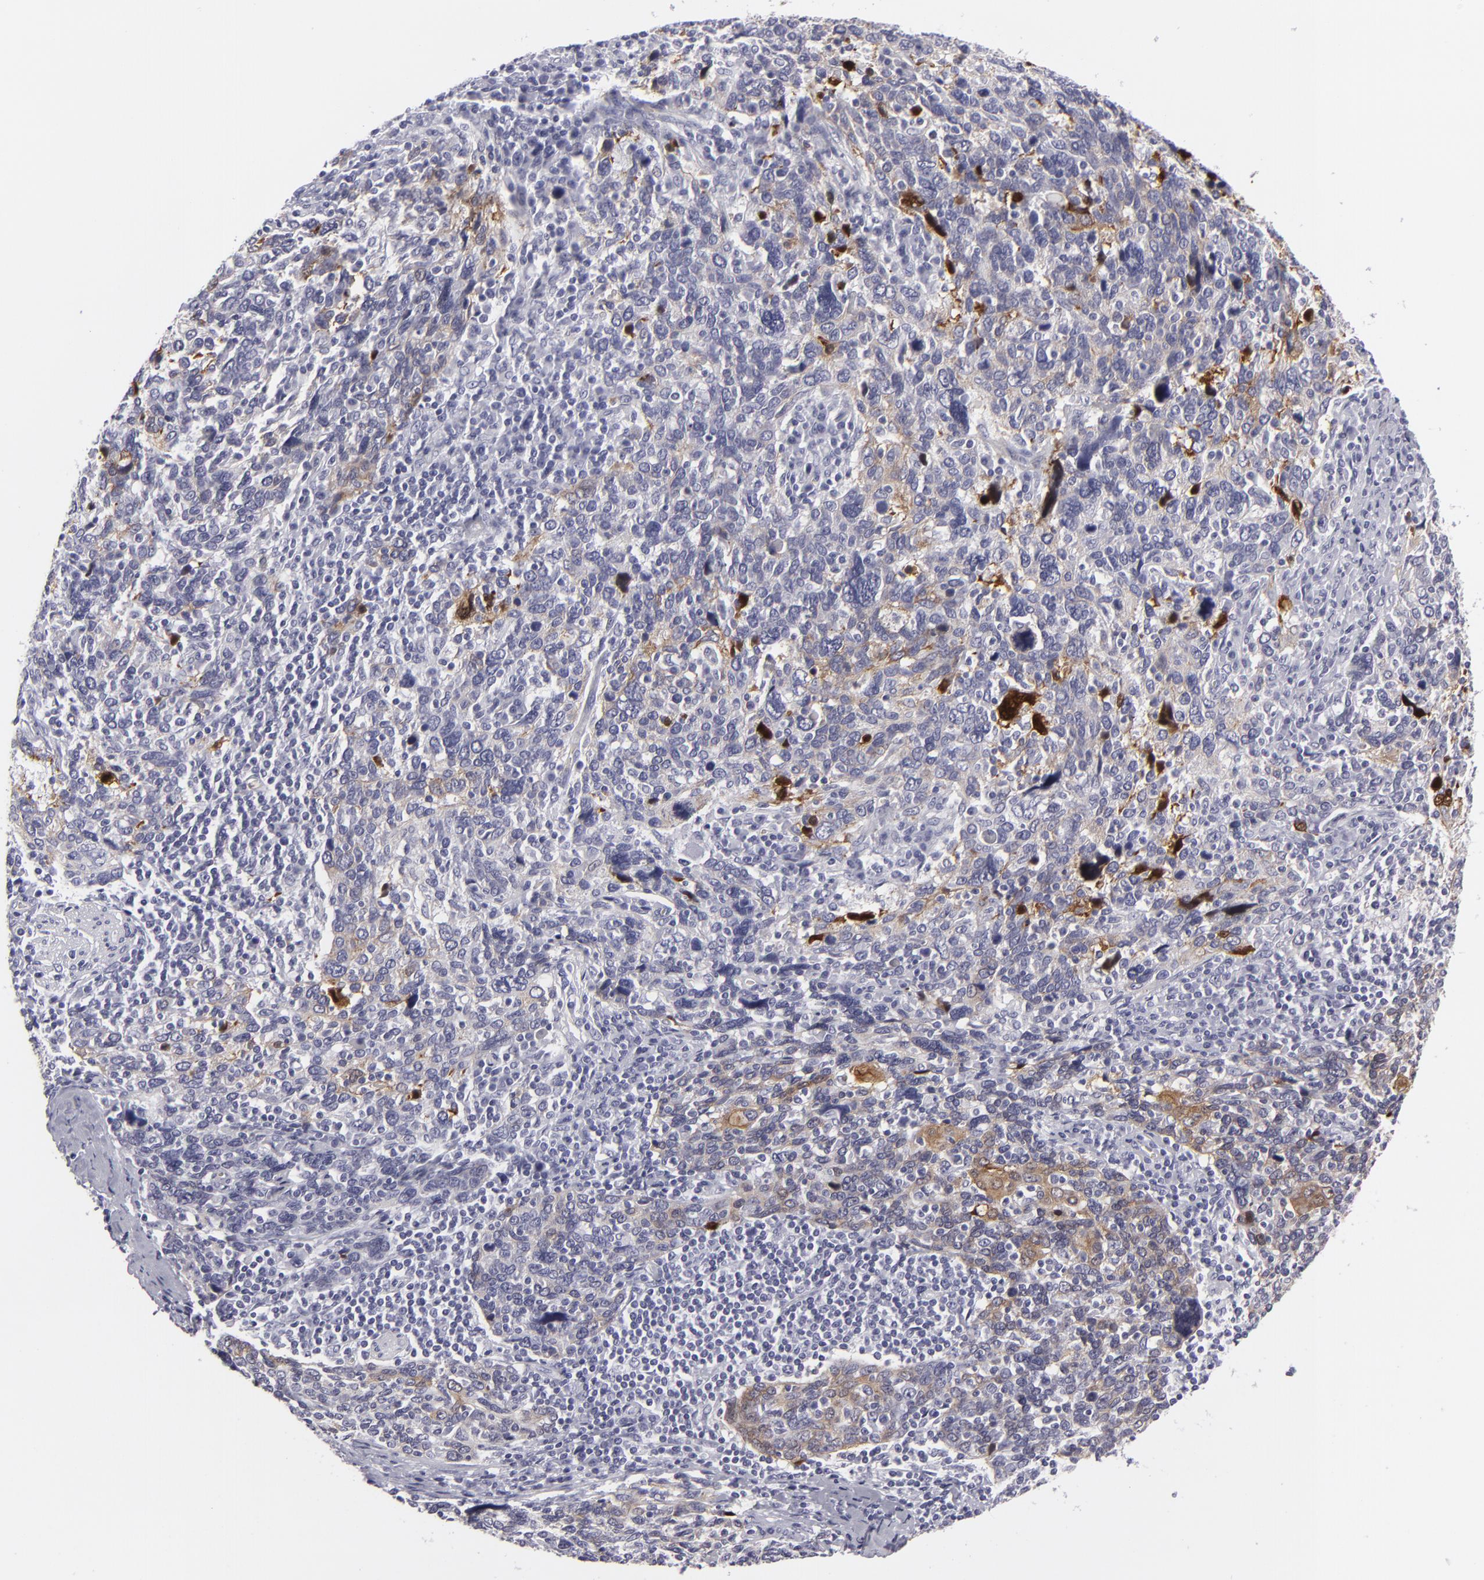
{"staining": {"intensity": "weak", "quantity": "<25%", "location": "cytoplasmic/membranous"}, "tissue": "cervical cancer", "cell_type": "Tumor cells", "image_type": "cancer", "snomed": [{"axis": "morphology", "description": "Squamous cell carcinoma, NOS"}, {"axis": "topography", "description": "Cervix"}], "caption": "This is an immunohistochemistry (IHC) image of human cervical cancer (squamous cell carcinoma). There is no expression in tumor cells.", "gene": "JUP", "patient": {"sex": "female", "age": 41}}